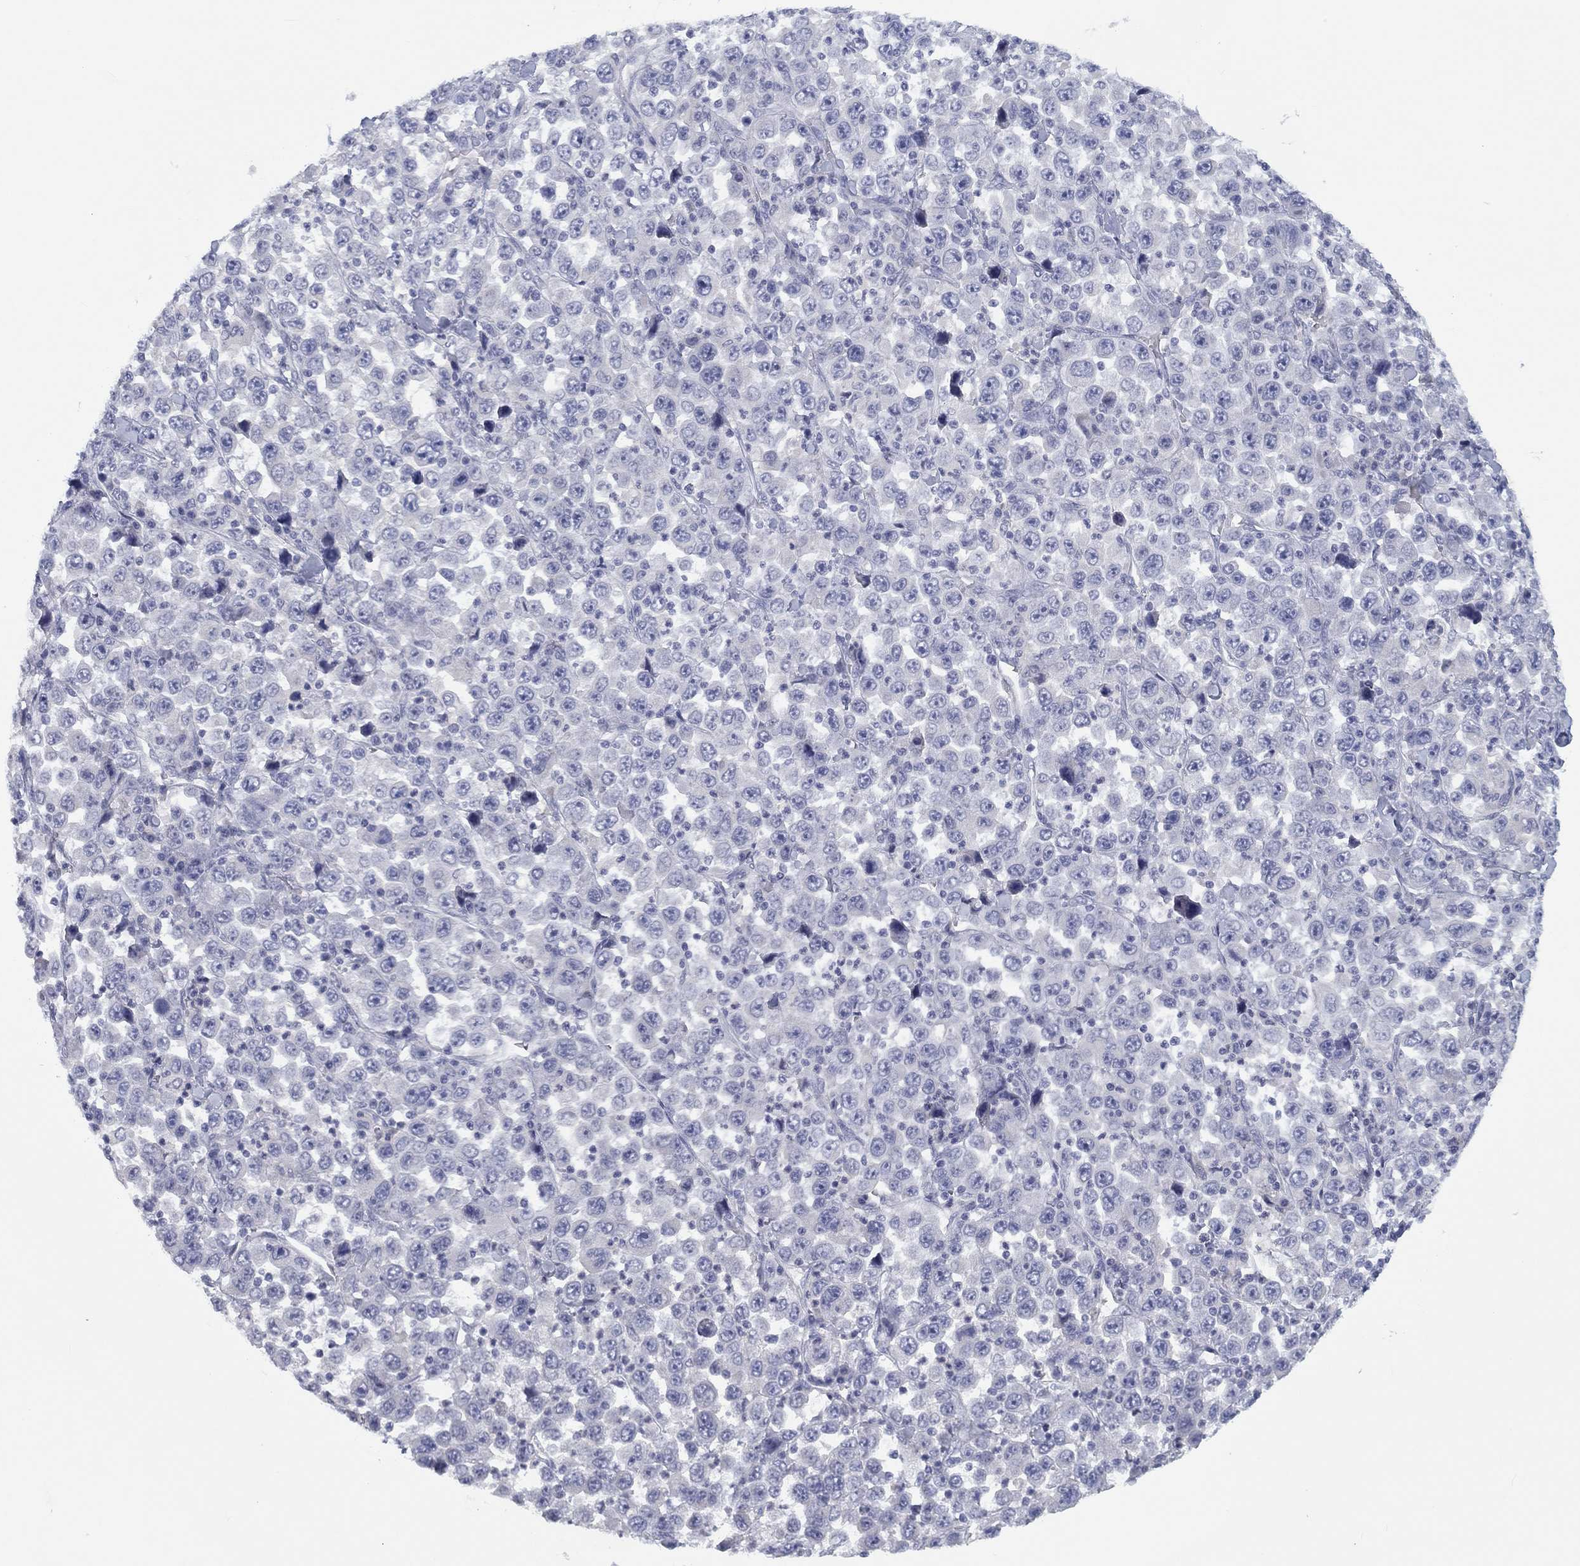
{"staining": {"intensity": "negative", "quantity": "none", "location": "none"}, "tissue": "stomach cancer", "cell_type": "Tumor cells", "image_type": "cancer", "snomed": [{"axis": "morphology", "description": "Normal tissue, NOS"}, {"axis": "morphology", "description": "Adenocarcinoma, NOS"}, {"axis": "topography", "description": "Stomach, upper"}, {"axis": "topography", "description": "Stomach"}], "caption": "Immunohistochemical staining of human stomach cancer (adenocarcinoma) exhibits no significant staining in tumor cells.", "gene": "CALB1", "patient": {"sex": "male", "age": 59}}